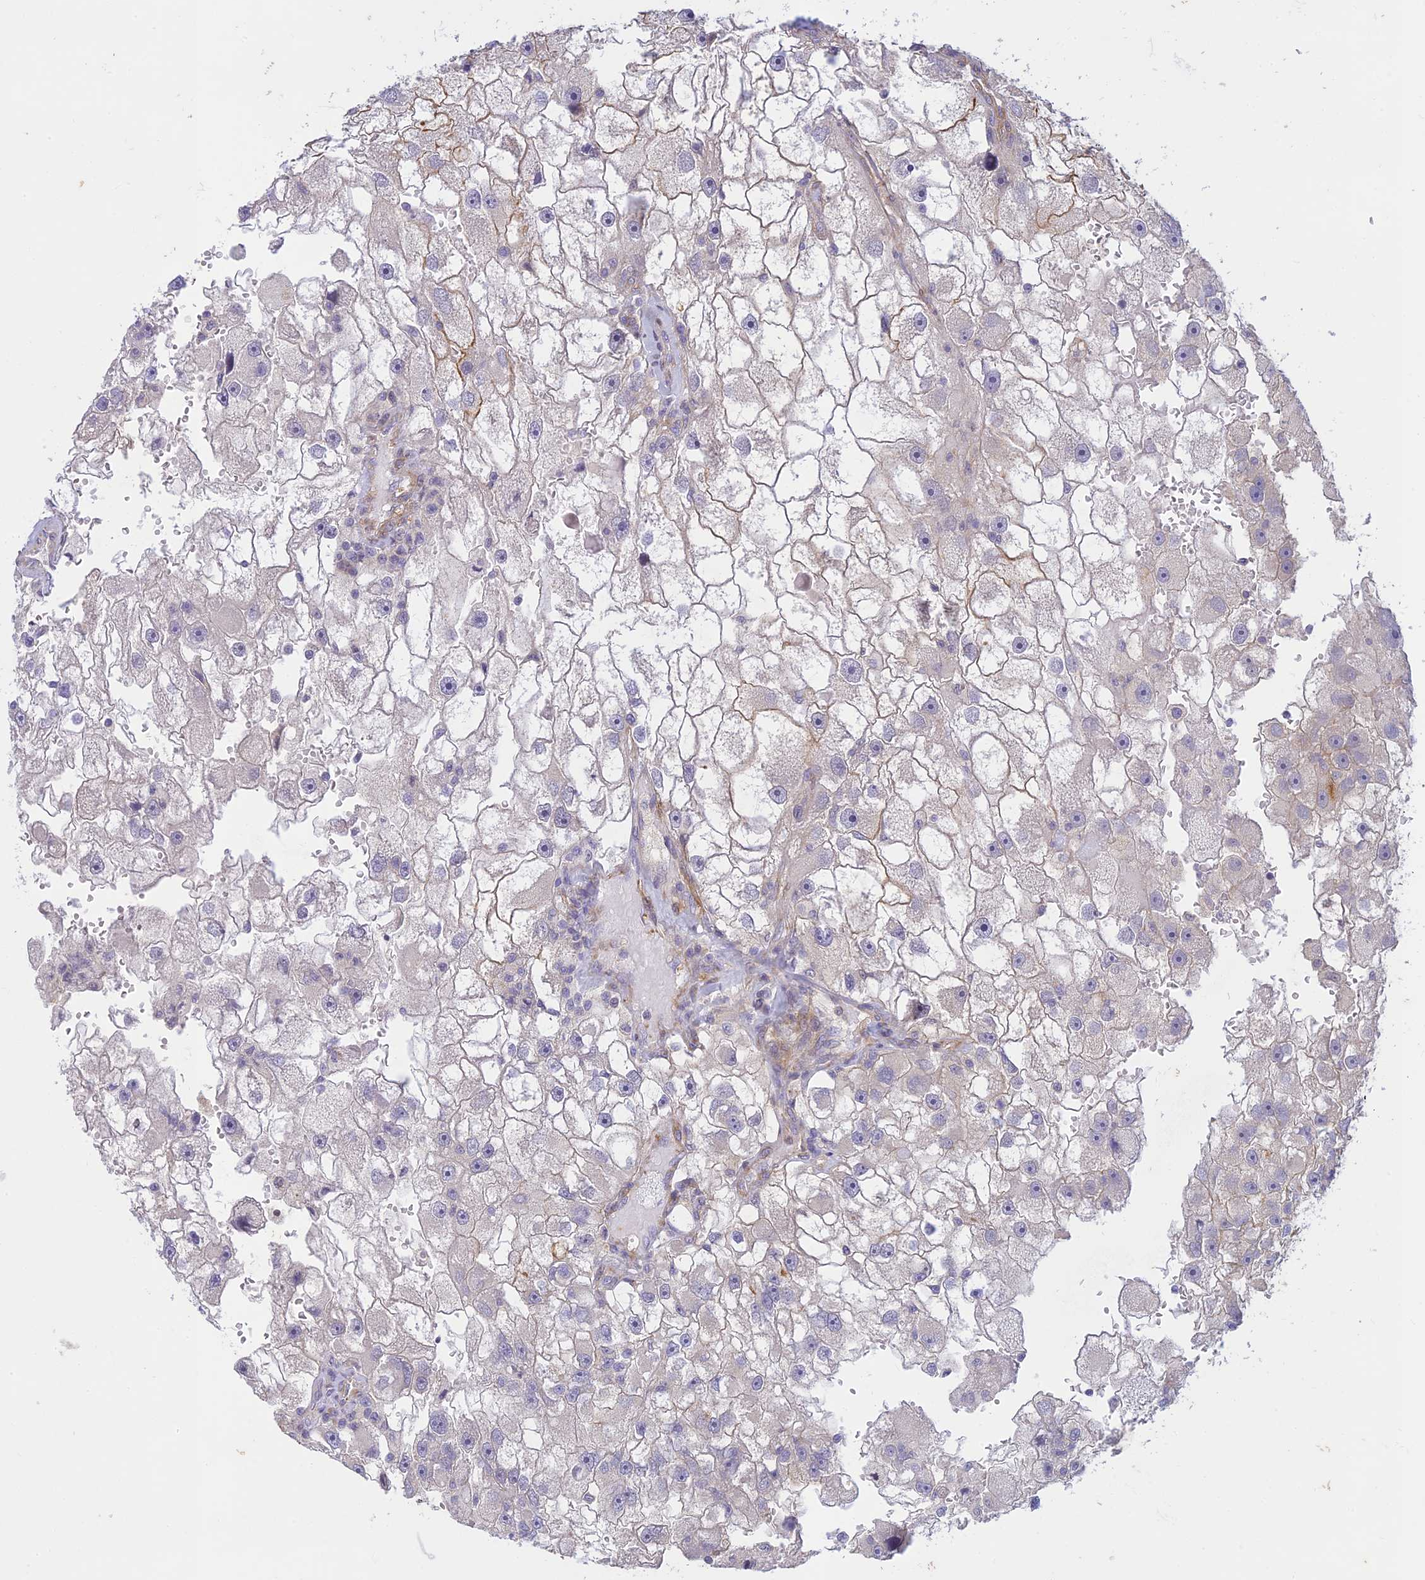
{"staining": {"intensity": "negative", "quantity": "none", "location": "none"}, "tissue": "renal cancer", "cell_type": "Tumor cells", "image_type": "cancer", "snomed": [{"axis": "morphology", "description": "Adenocarcinoma, NOS"}, {"axis": "topography", "description": "Kidney"}], "caption": "This is a micrograph of immunohistochemistry (IHC) staining of renal cancer (adenocarcinoma), which shows no positivity in tumor cells.", "gene": "FBXW4", "patient": {"sex": "male", "age": 63}}